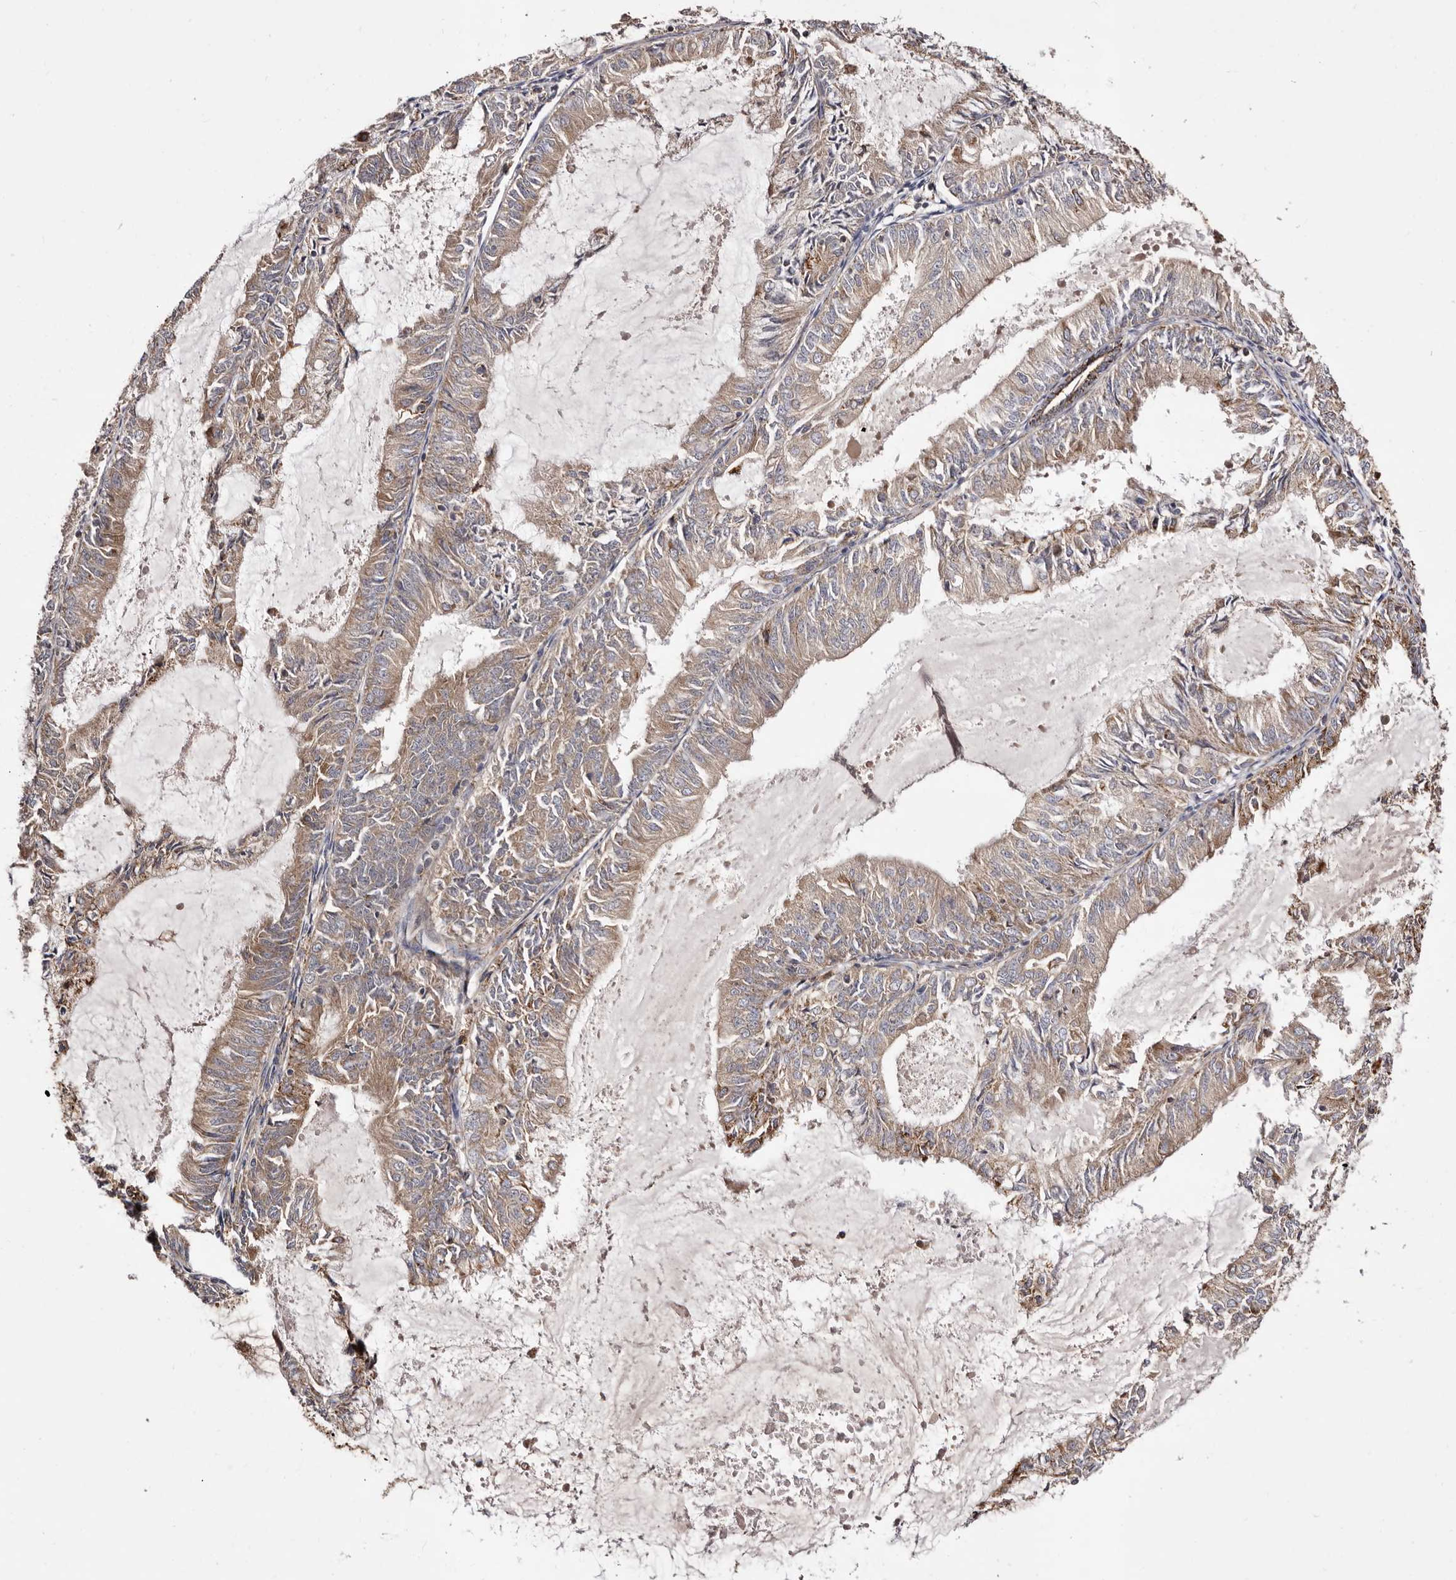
{"staining": {"intensity": "moderate", "quantity": ">75%", "location": "cytoplasmic/membranous"}, "tissue": "endometrial cancer", "cell_type": "Tumor cells", "image_type": "cancer", "snomed": [{"axis": "morphology", "description": "Adenocarcinoma, NOS"}, {"axis": "topography", "description": "Endometrium"}], "caption": "About >75% of tumor cells in endometrial adenocarcinoma show moderate cytoplasmic/membranous protein positivity as visualized by brown immunohistochemical staining.", "gene": "LUZP1", "patient": {"sex": "female", "age": 57}}